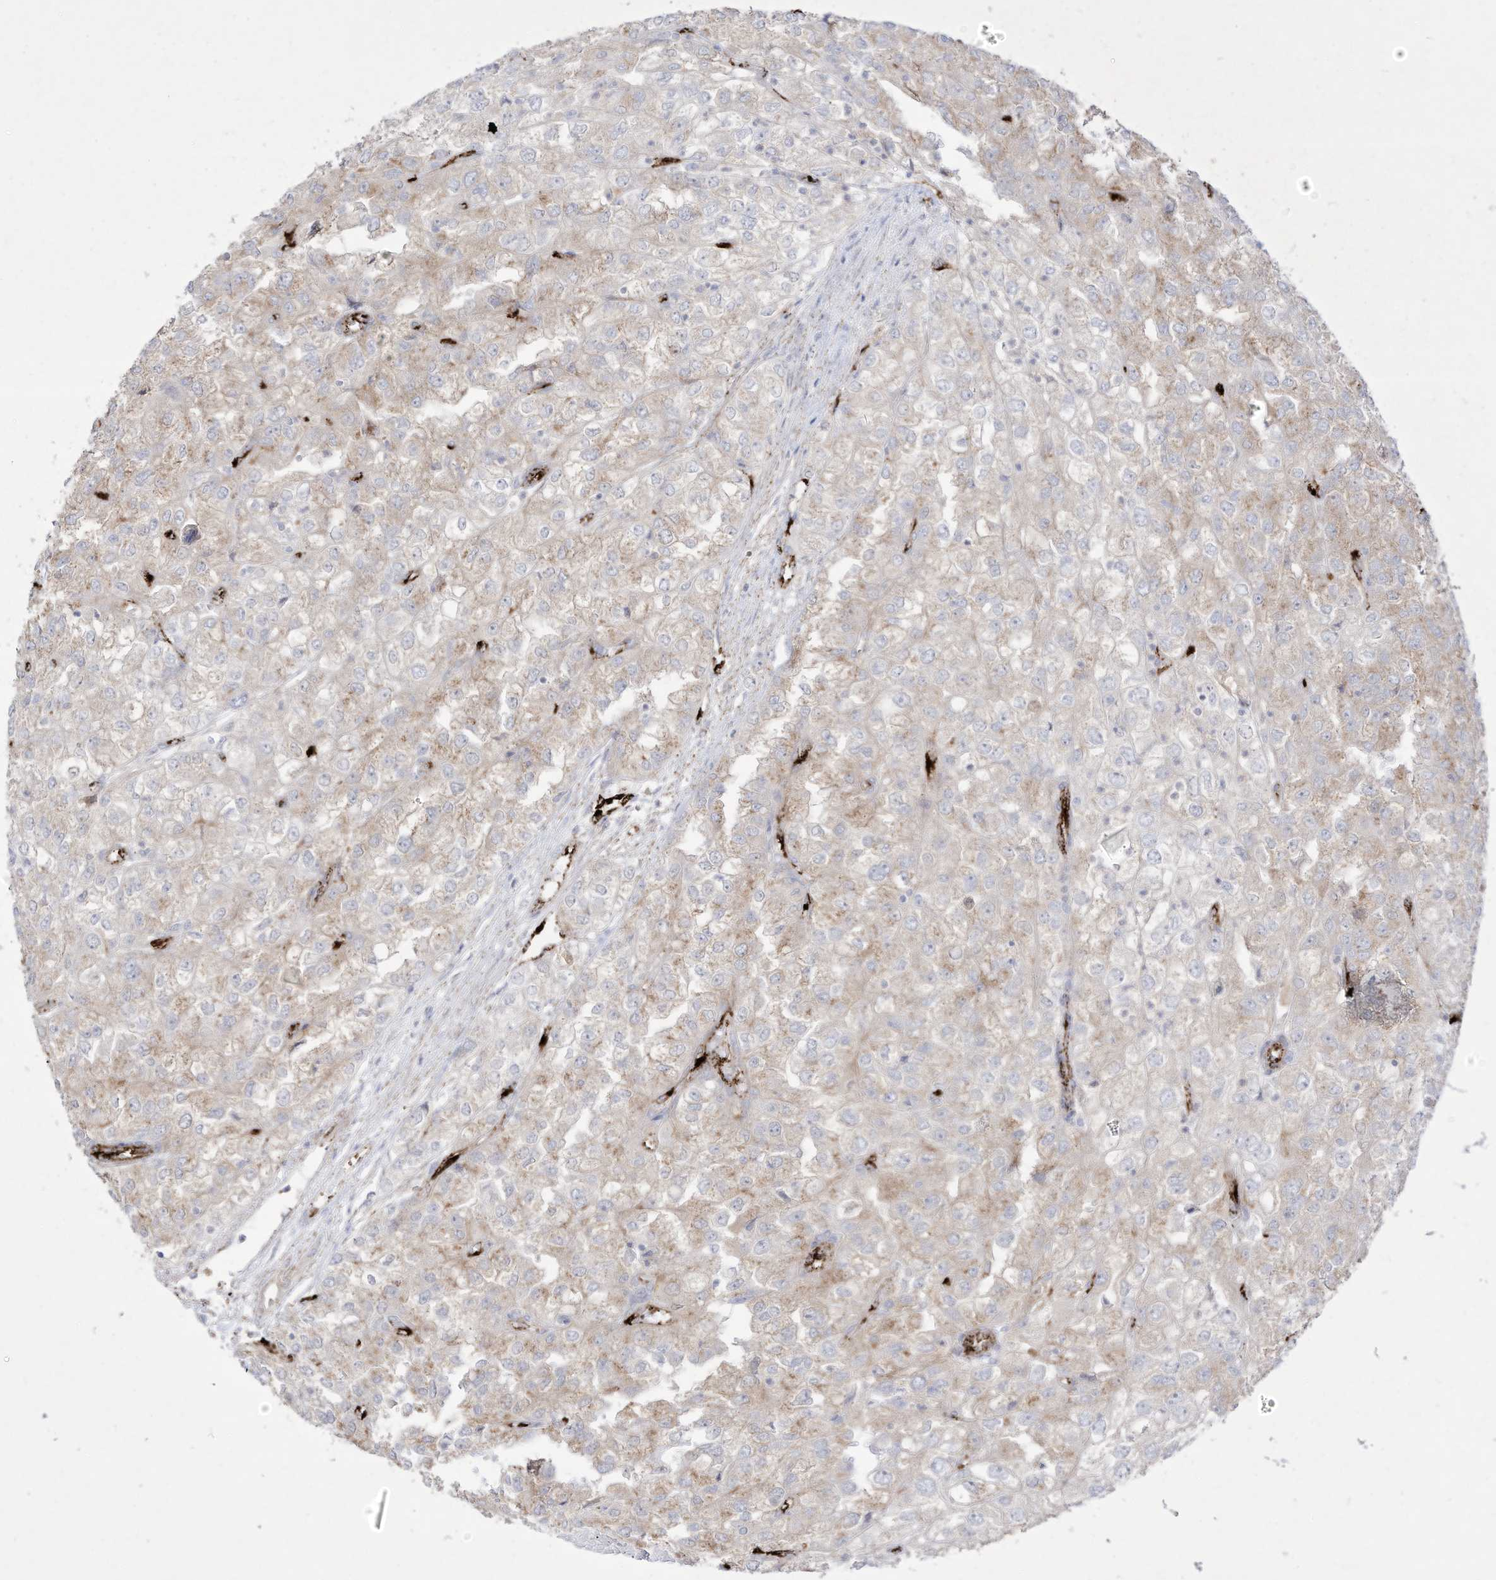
{"staining": {"intensity": "weak", "quantity": "25%-75%", "location": "cytoplasmic/membranous"}, "tissue": "renal cancer", "cell_type": "Tumor cells", "image_type": "cancer", "snomed": [{"axis": "morphology", "description": "Adenocarcinoma, NOS"}, {"axis": "topography", "description": "Kidney"}], "caption": "A brown stain highlights weak cytoplasmic/membranous positivity of a protein in human renal cancer tumor cells. (DAB (3,3'-diaminobenzidine) = brown stain, brightfield microscopy at high magnification).", "gene": "ZGRF1", "patient": {"sex": "female", "age": 54}}